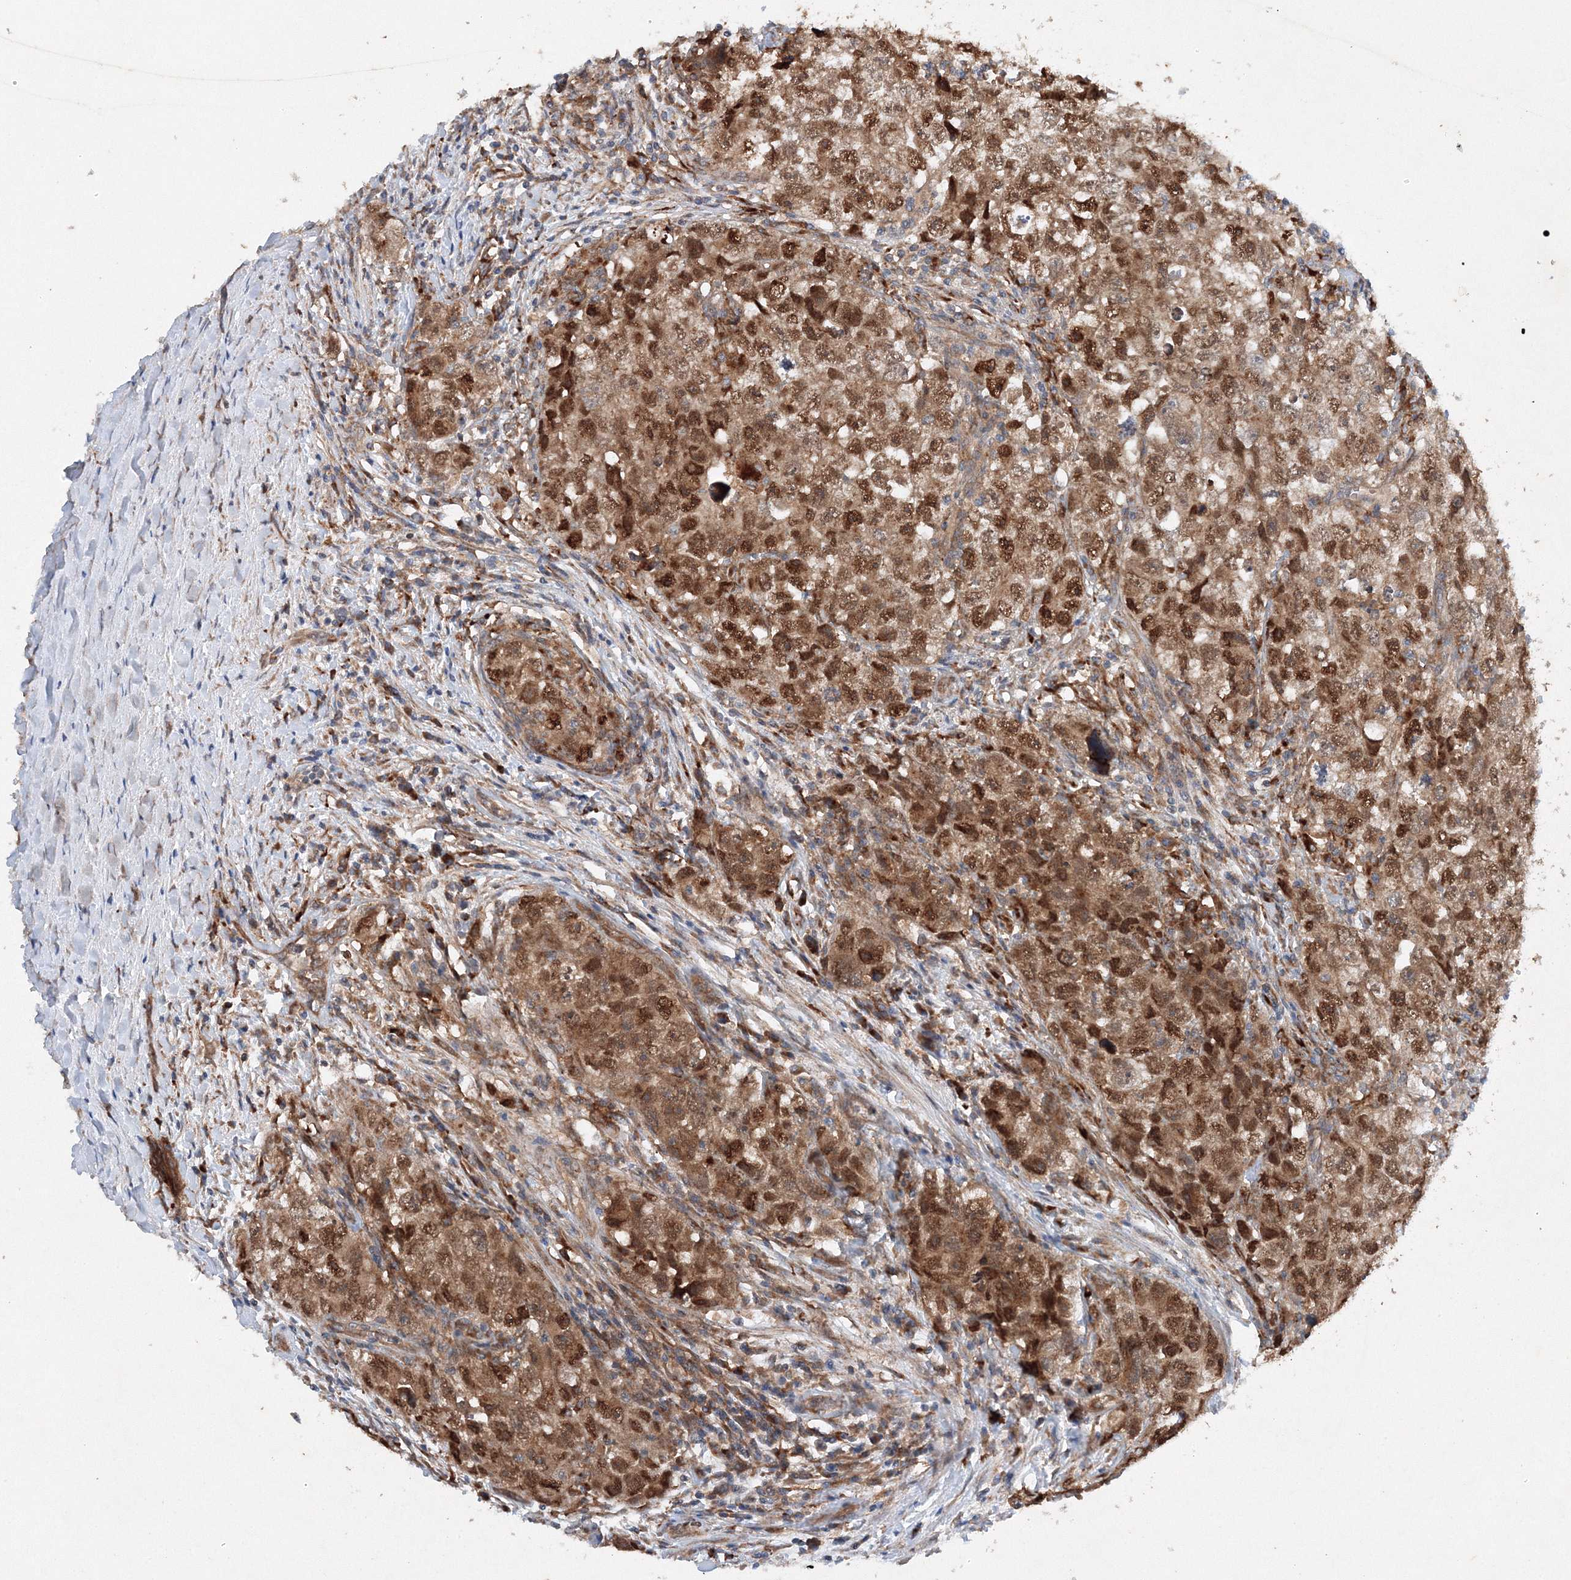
{"staining": {"intensity": "strong", "quantity": ">75%", "location": "cytoplasmic/membranous,nuclear"}, "tissue": "testis cancer", "cell_type": "Tumor cells", "image_type": "cancer", "snomed": [{"axis": "morphology", "description": "Seminoma, NOS"}, {"axis": "morphology", "description": "Carcinoma, Embryonal, NOS"}, {"axis": "topography", "description": "Testis"}], "caption": "A photomicrograph of human testis seminoma stained for a protein exhibits strong cytoplasmic/membranous and nuclear brown staining in tumor cells.", "gene": "SLC36A1", "patient": {"sex": "male", "age": 43}}